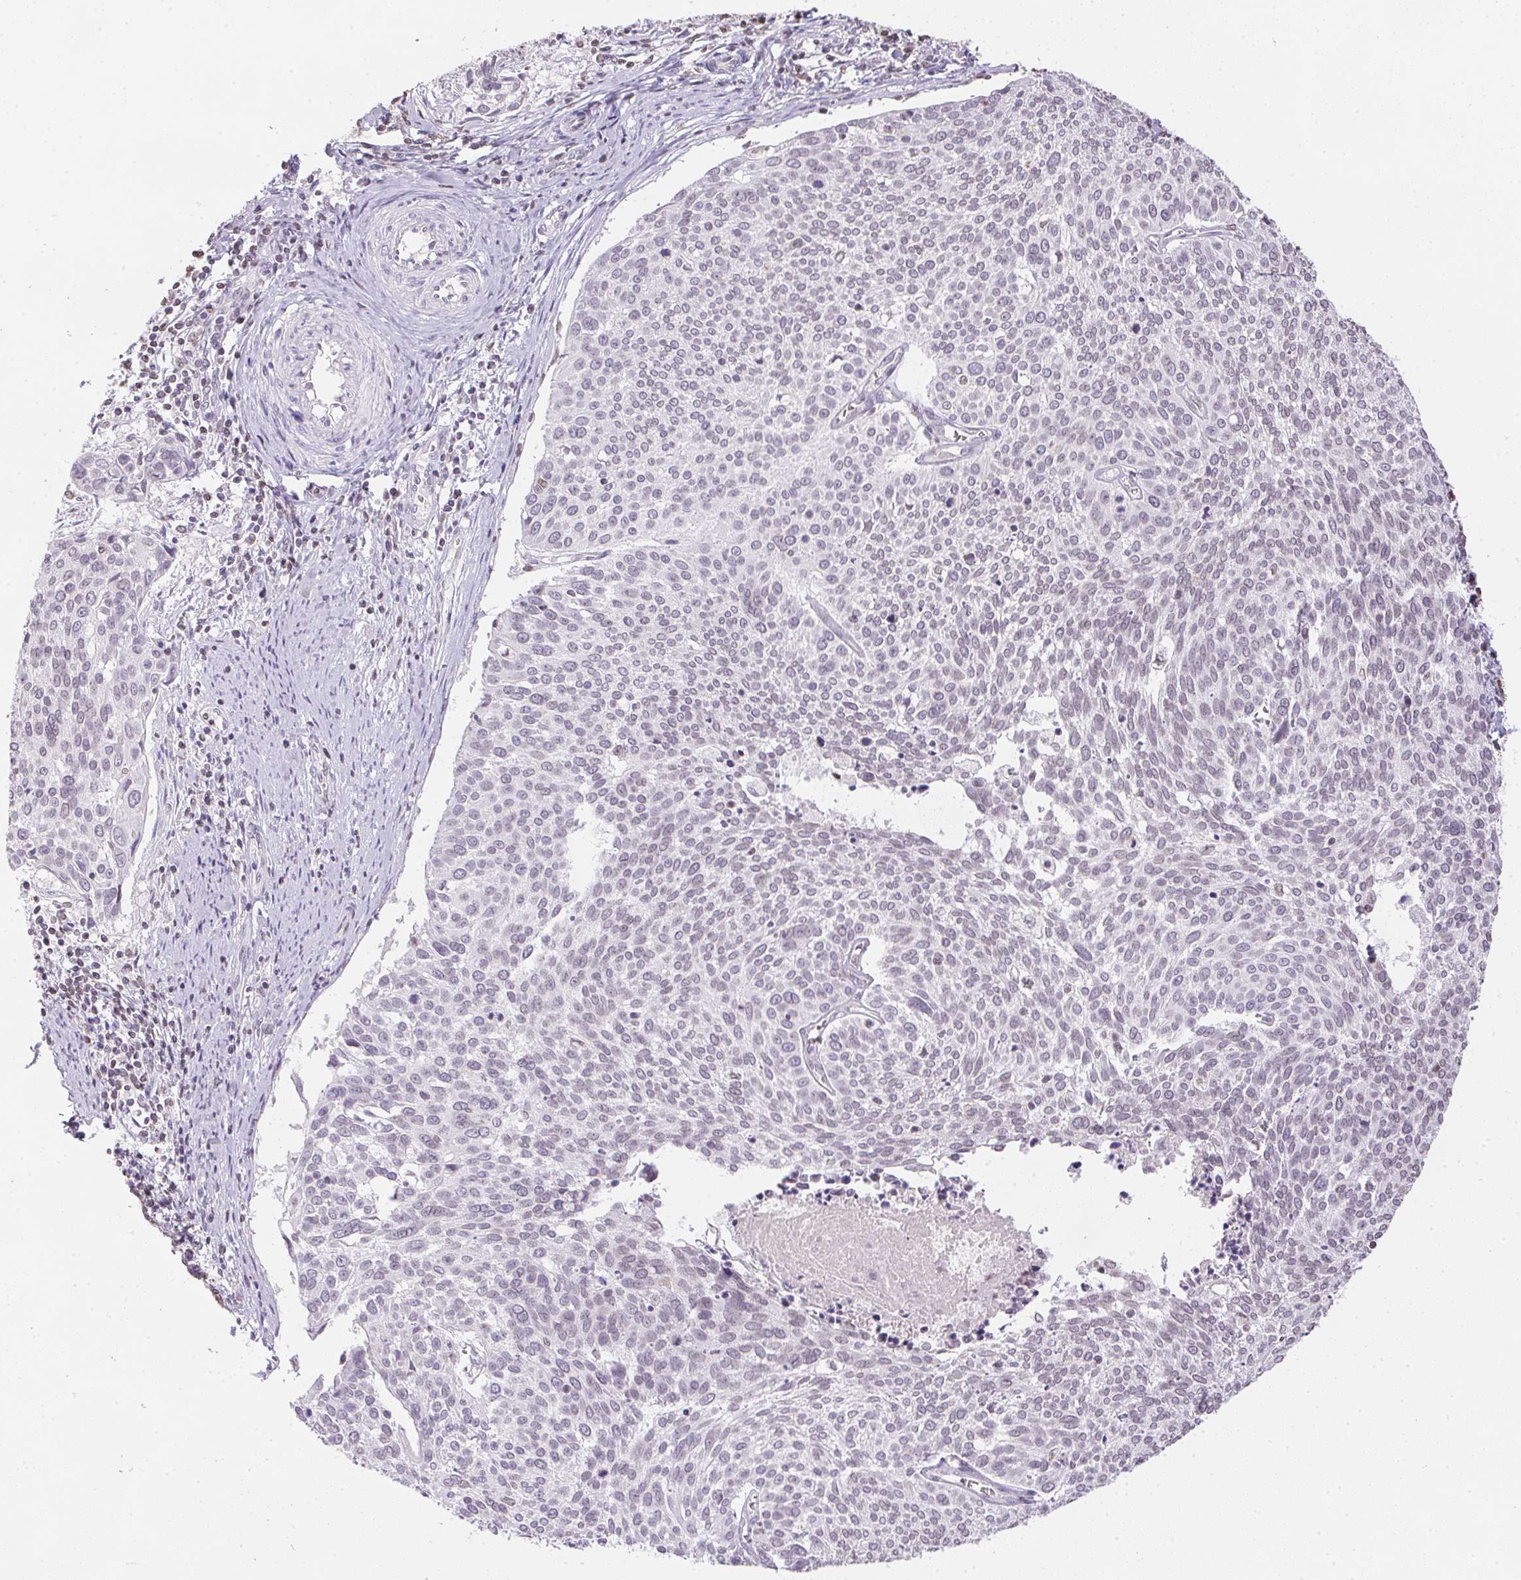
{"staining": {"intensity": "negative", "quantity": "none", "location": "none"}, "tissue": "cervical cancer", "cell_type": "Tumor cells", "image_type": "cancer", "snomed": [{"axis": "morphology", "description": "Squamous cell carcinoma, NOS"}, {"axis": "topography", "description": "Cervix"}], "caption": "Photomicrograph shows no significant protein positivity in tumor cells of cervical cancer (squamous cell carcinoma).", "gene": "PRL", "patient": {"sex": "female", "age": 39}}